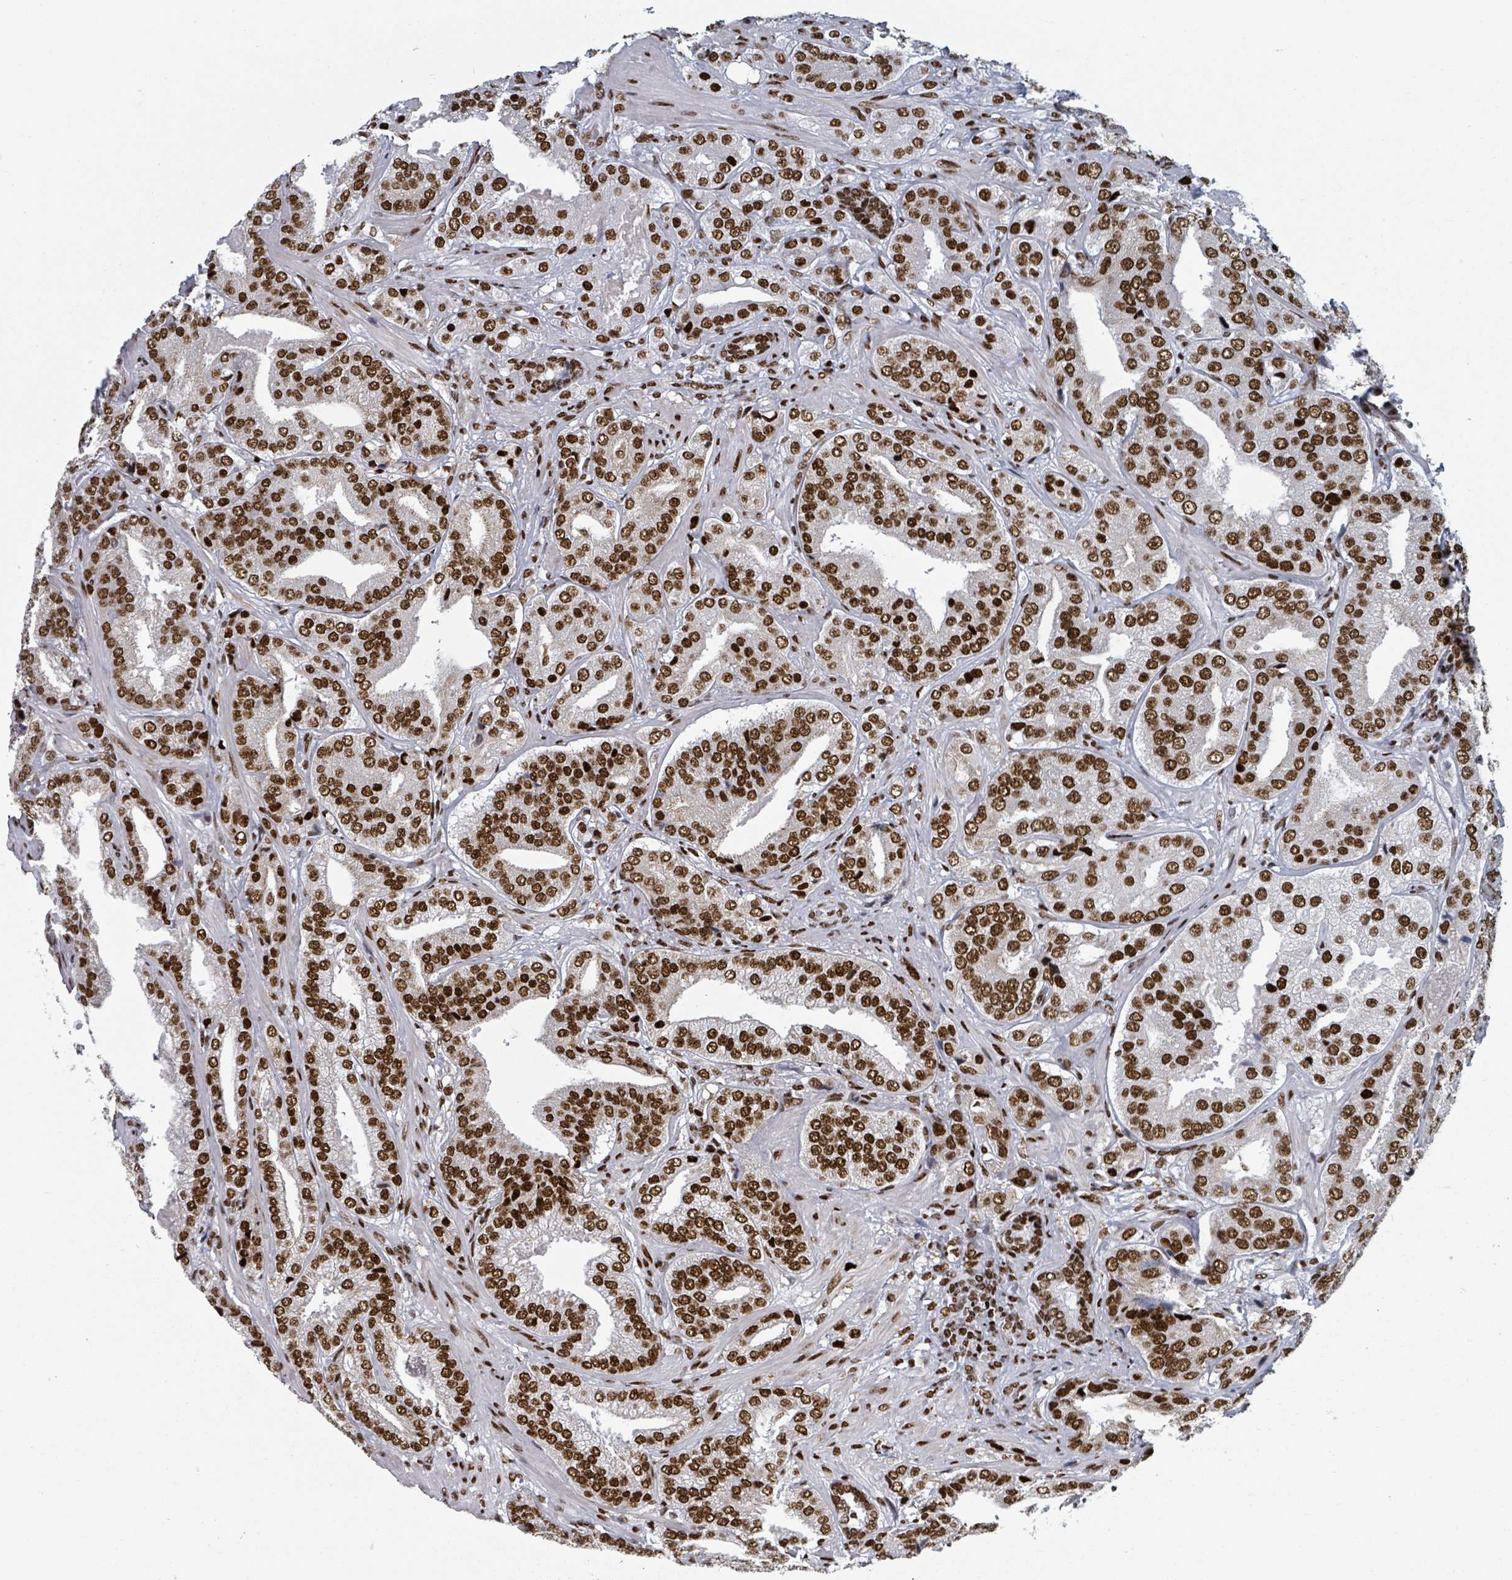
{"staining": {"intensity": "strong", "quantity": ">75%", "location": "nuclear"}, "tissue": "prostate cancer", "cell_type": "Tumor cells", "image_type": "cancer", "snomed": [{"axis": "morphology", "description": "Adenocarcinoma, High grade"}, {"axis": "topography", "description": "Prostate"}], "caption": "IHC photomicrograph of neoplastic tissue: prostate high-grade adenocarcinoma stained using IHC exhibits high levels of strong protein expression localized specifically in the nuclear of tumor cells, appearing as a nuclear brown color.", "gene": "DHX16", "patient": {"sex": "male", "age": 63}}